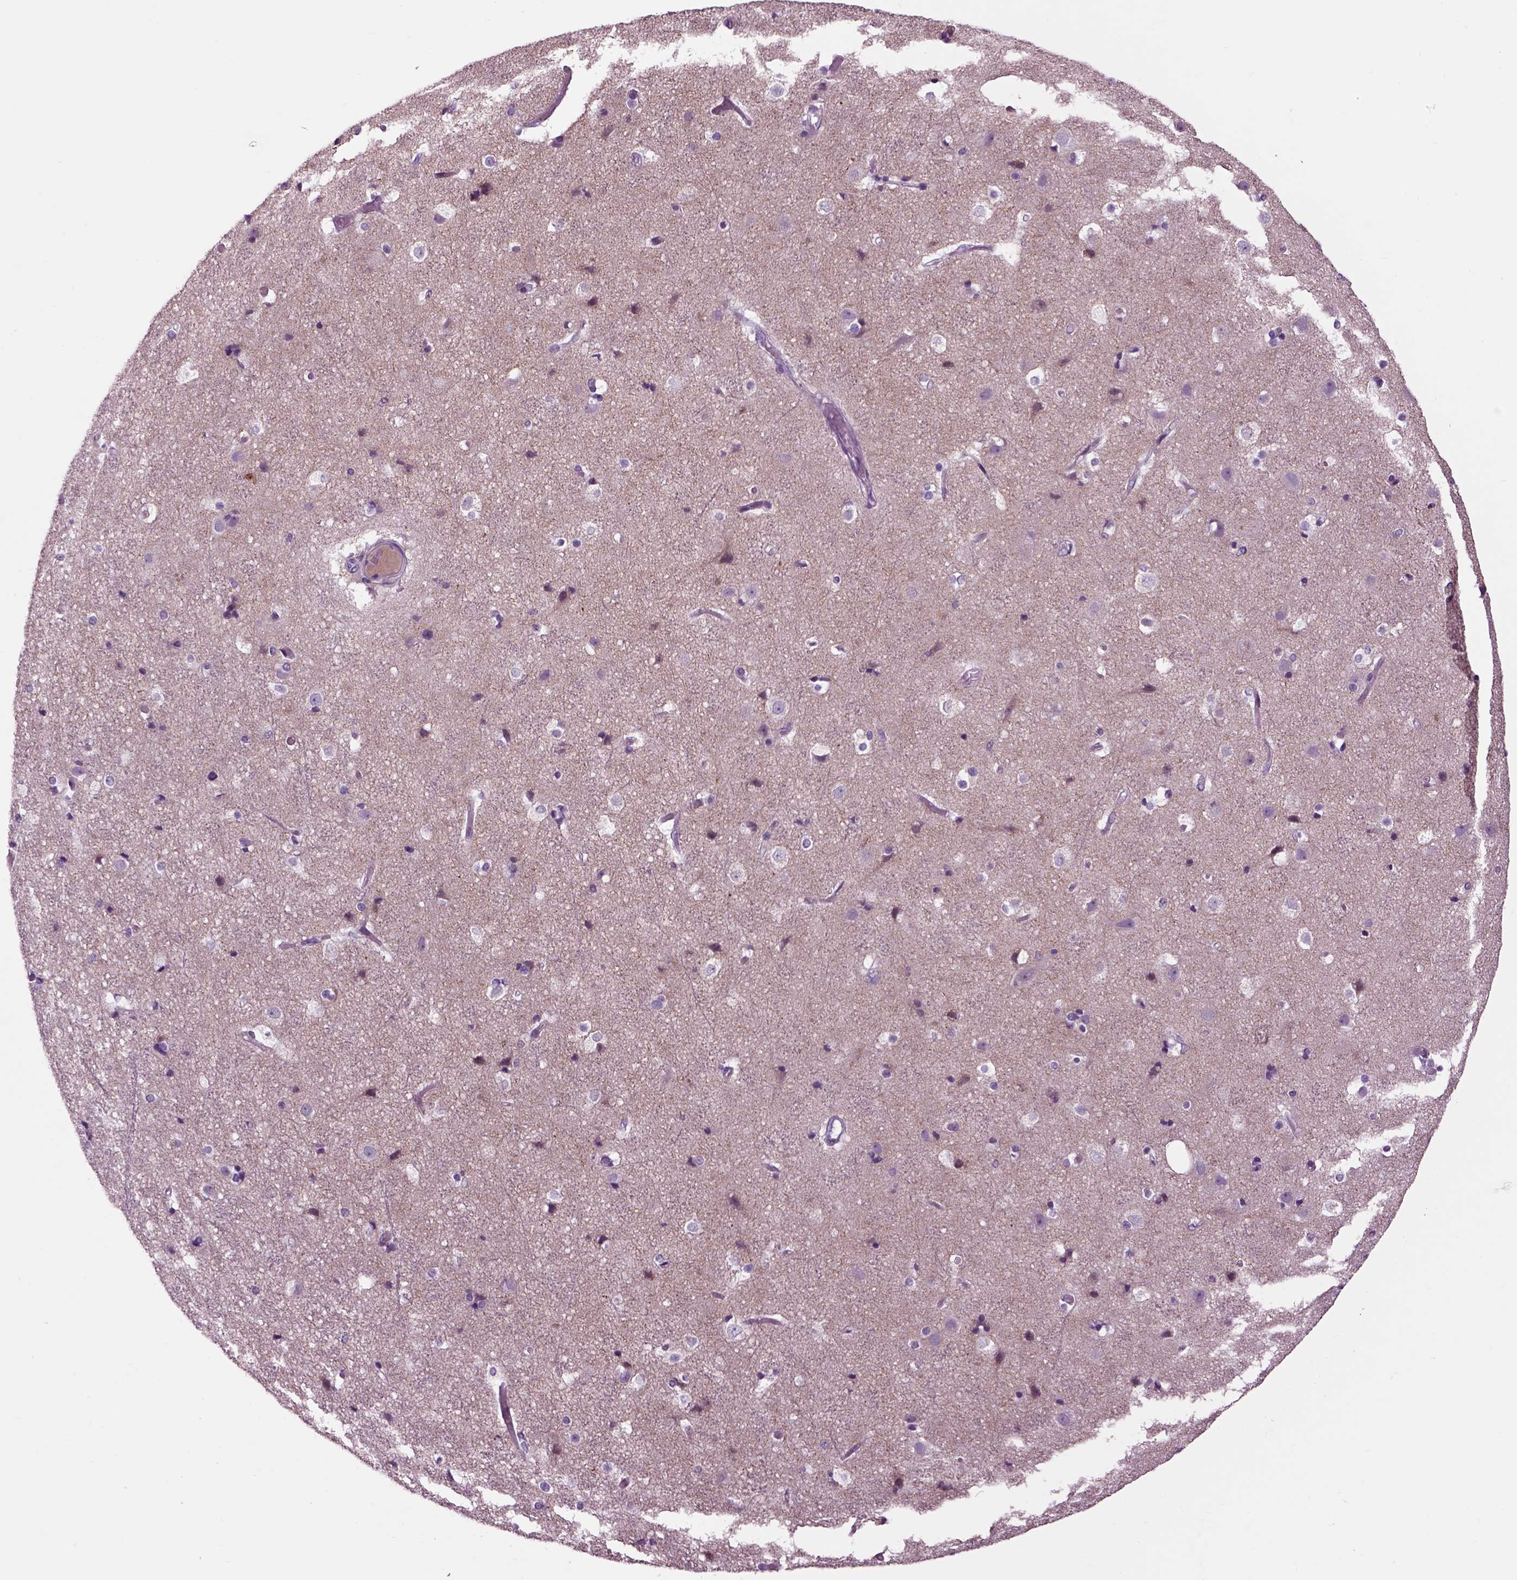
{"staining": {"intensity": "negative", "quantity": "none", "location": "none"}, "tissue": "cerebral cortex", "cell_type": "Endothelial cells", "image_type": "normal", "snomed": [{"axis": "morphology", "description": "Normal tissue, NOS"}, {"axis": "topography", "description": "Cerebral cortex"}], "caption": "Immunohistochemical staining of benign human cerebral cortex demonstrates no significant staining in endothelial cells.", "gene": "ARHGAP11A", "patient": {"sex": "female", "age": 52}}